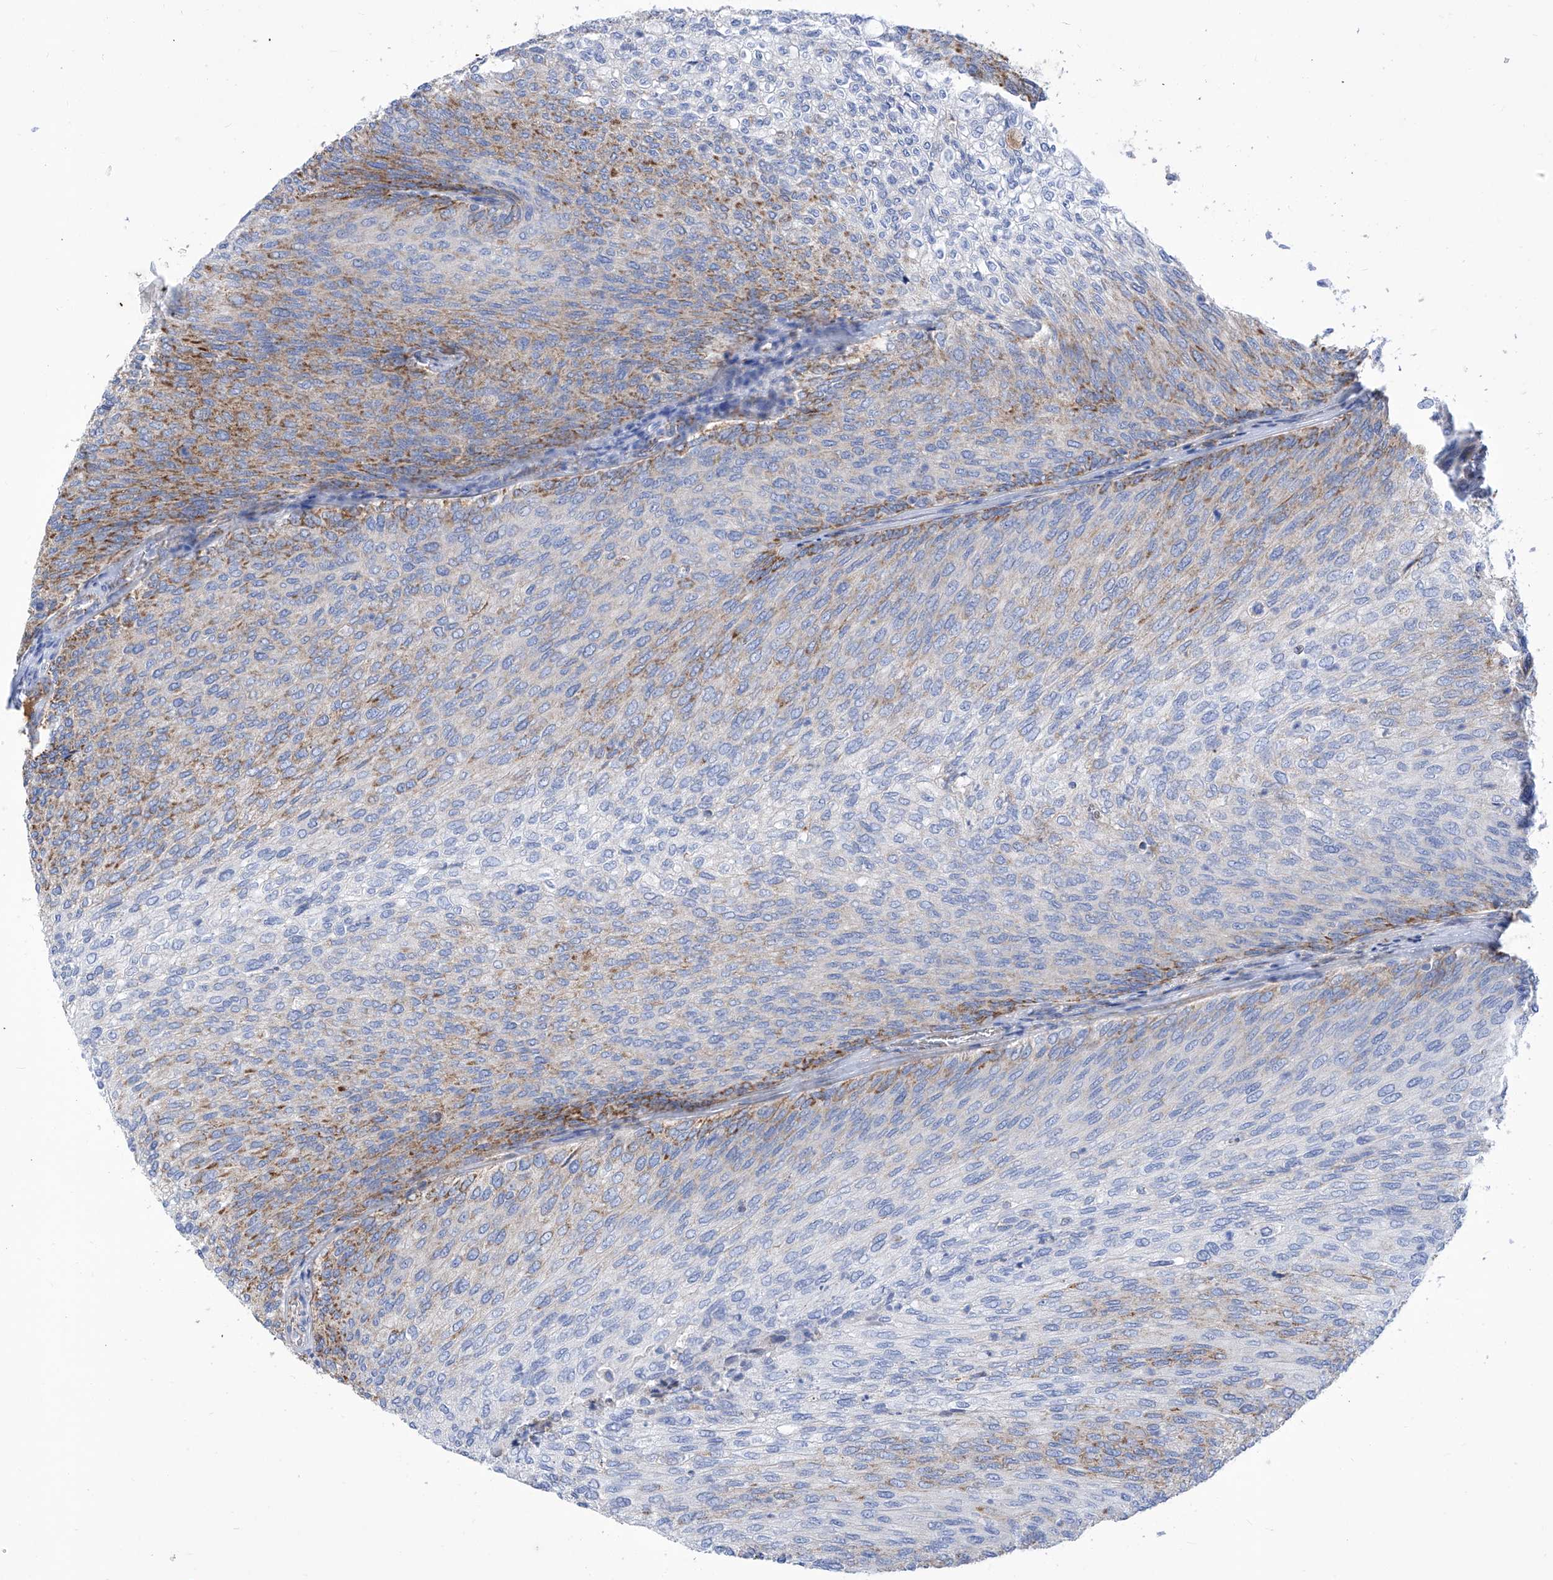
{"staining": {"intensity": "moderate", "quantity": "25%-75%", "location": "cytoplasmic/membranous"}, "tissue": "urothelial cancer", "cell_type": "Tumor cells", "image_type": "cancer", "snomed": [{"axis": "morphology", "description": "Urothelial carcinoma, Low grade"}, {"axis": "topography", "description": "Urinary bladder"}], "caption": "High-power microscopy captured an immunohistochemistry (IHC) histopathology image of low-grade urothelial carcinoma, revealing moderate cytoplasmic/membranous expression in about 25%-75% of tumor cells.", "gene": "SRBD1", "patient": {"sex": "female", "age": 79}}